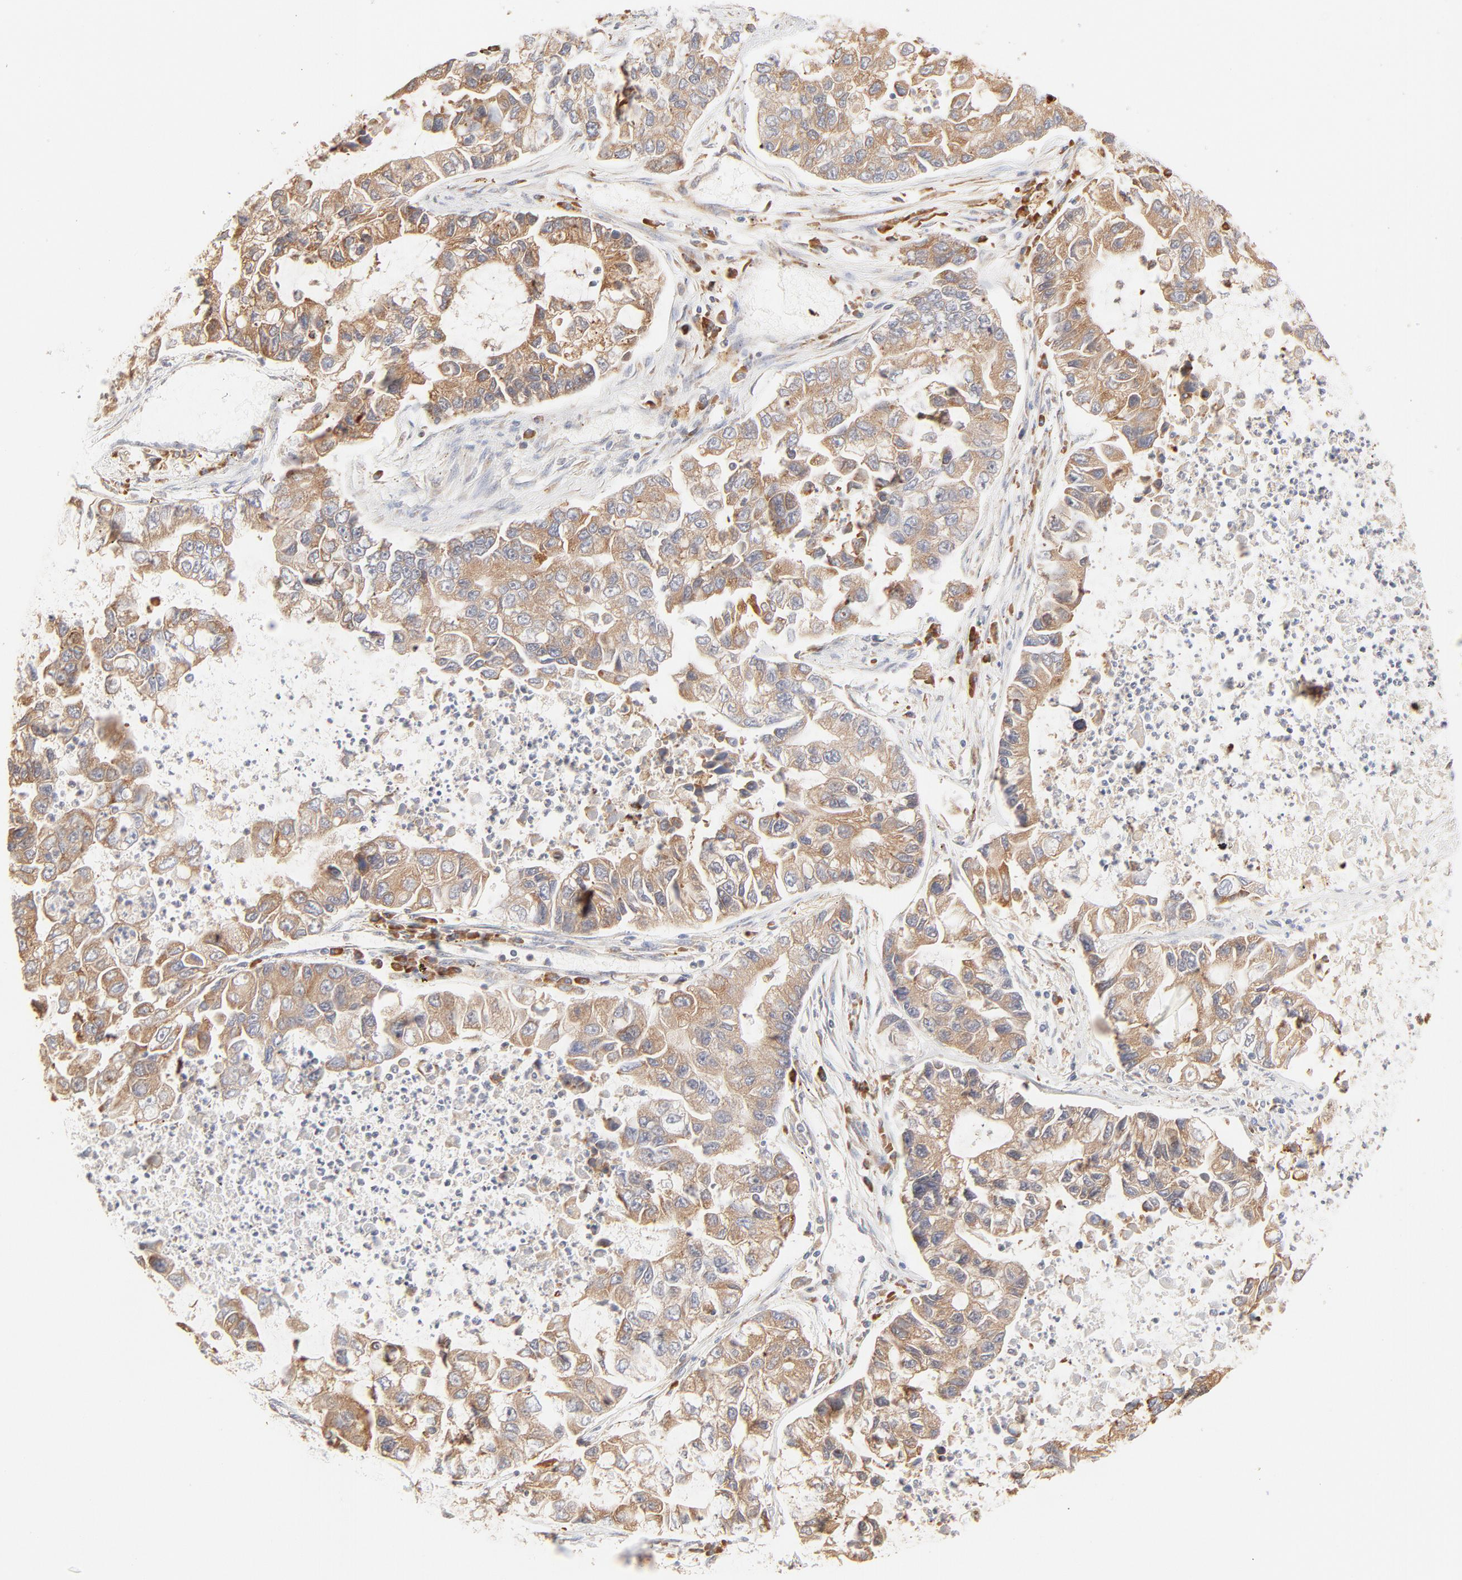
{"staining": {"intensity": "moderate", "quantity": ">75%", "location": "cytoplasmic/membranous"}, "tissue": "lung cancer", "cell_type": "Tumor cells", "image_type": "cancer", "snomed": [{"axis": "morphology", "description": "Adenocarcinoma, NOS"}, {"axis": "topography", "description": "Lung"}], "caption": "Protein staining by immunohistochemistry shows moderate cytoplasmic/membranous expression in about >75% of tumor cells in adenocarcinoma (lung). (Brightfield microscopy of DAB IHC at high magnification).", "gene": "PARP12", "patient": {"sex": "female", "age": 51}}